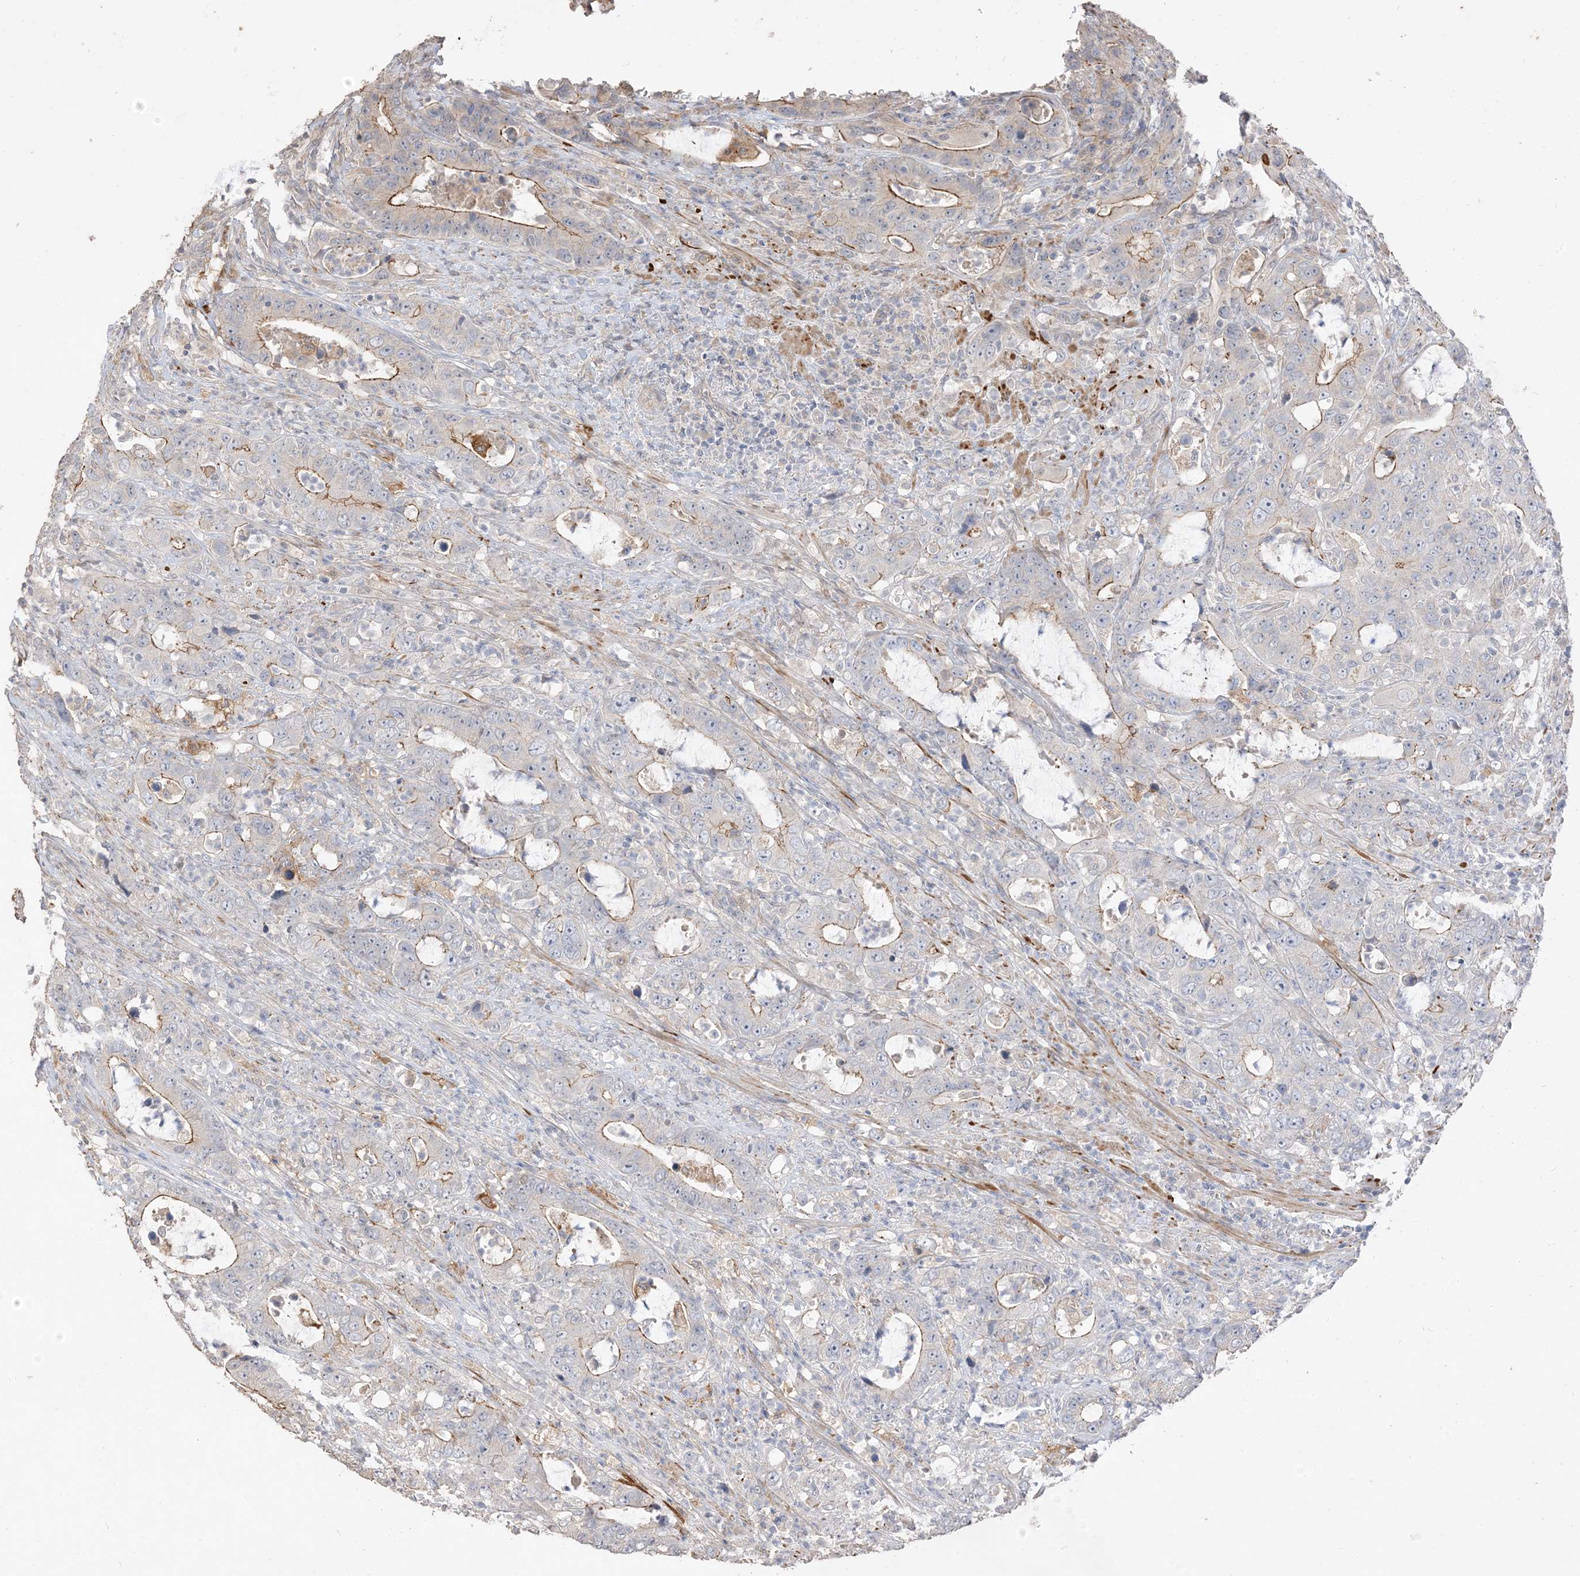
{"staining": {"intensity": "moderate", "quantity": "25%-75%", "location": "cytoplasmic/membranous"}, "tissue": "colorectal cancer", "cell_type": "Tumor cells", "image_type": "cancer", "snomed": [{"axis": "morphology", "description": "Adenocarcinoma, NOS"}, {"axis": "topography", "description": "Colon"}], "caption": "This is a histology image of IHC staining of adenocarcinoma (colorectal), which shows moderate staining in the cytoplasmic/membranous of tumor cells.", "gene": "RNF175", "patient": {"sex": "female", "age": 75}}